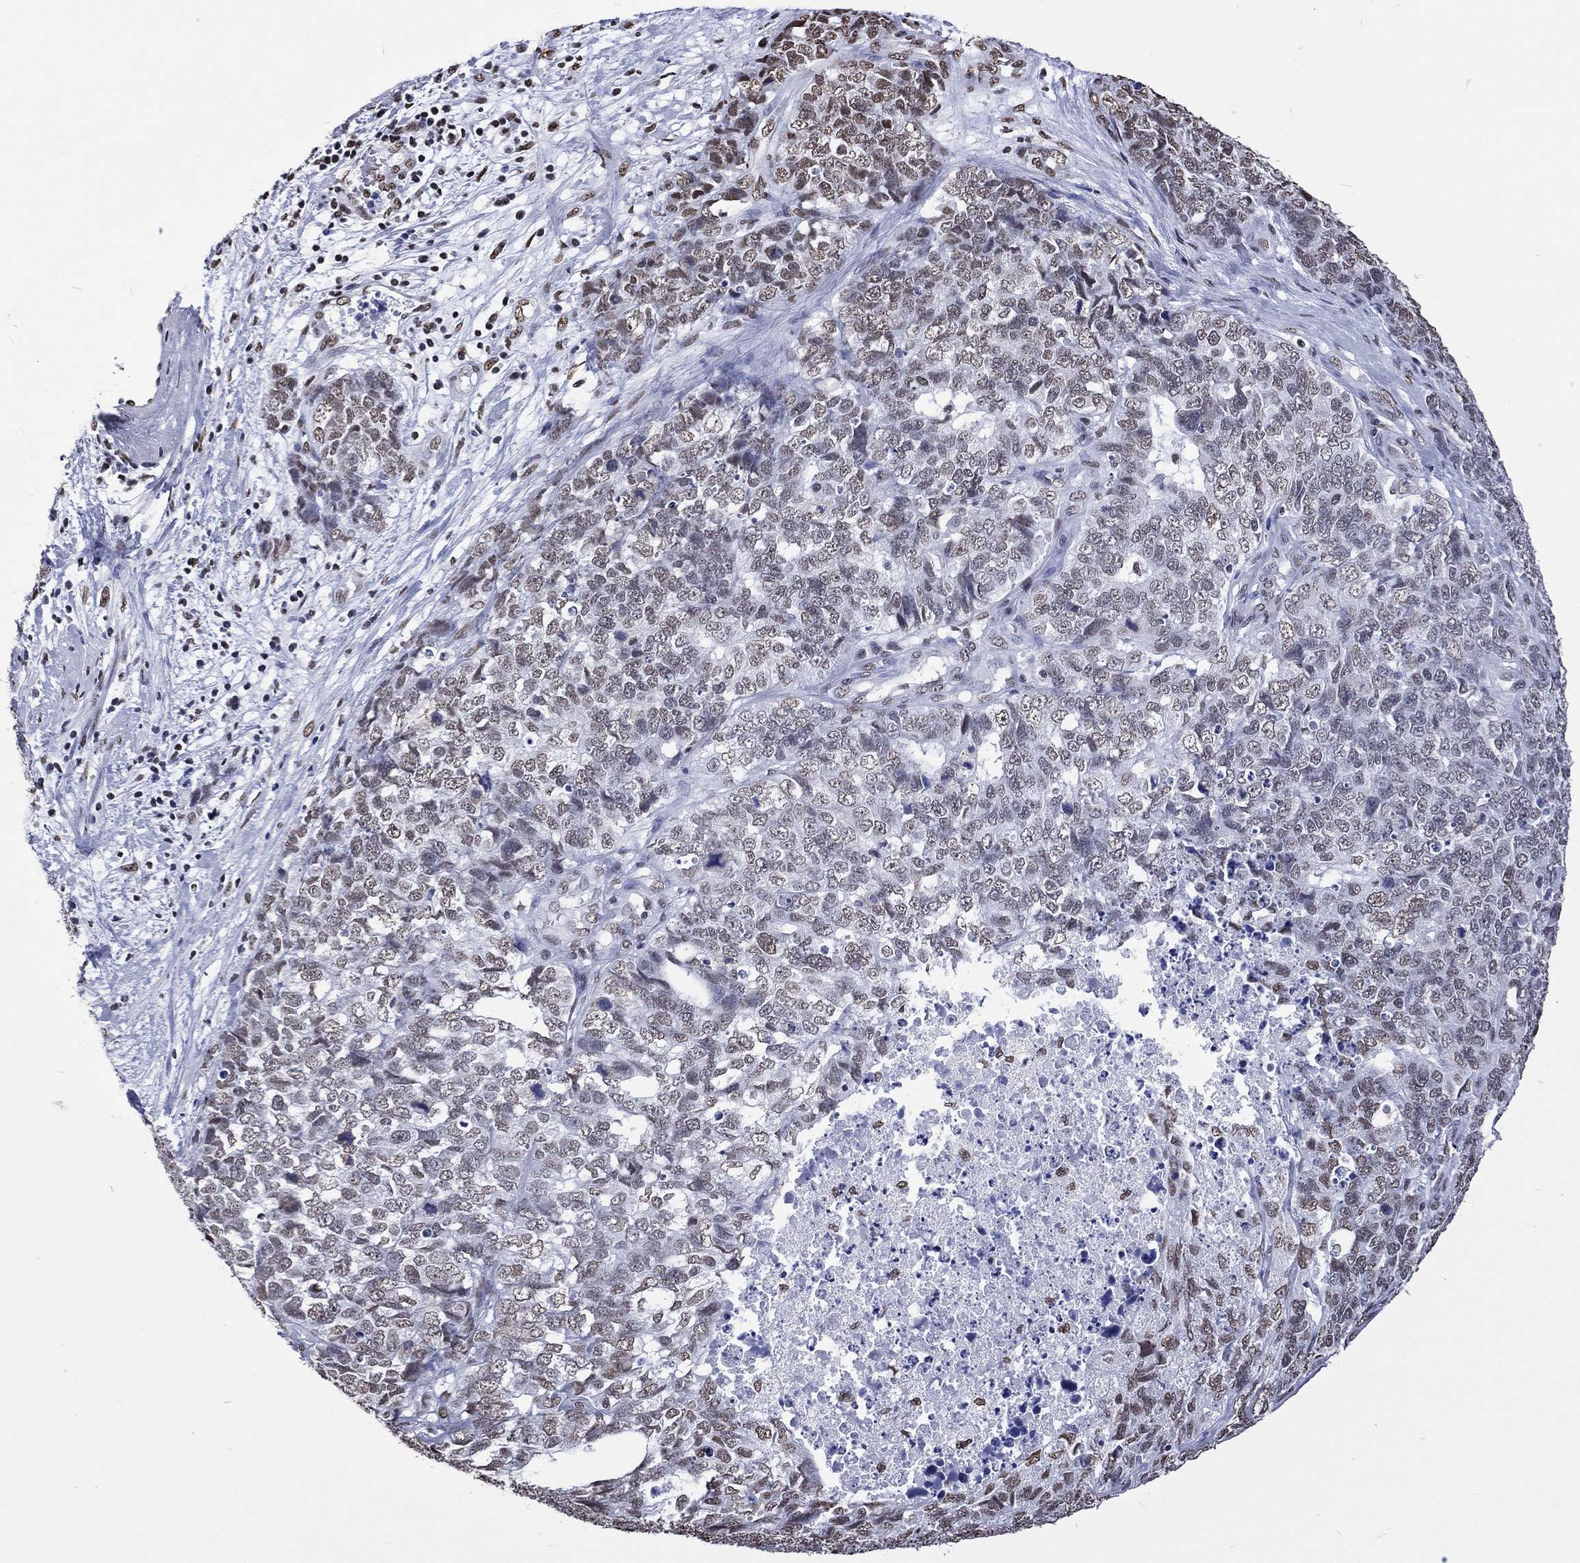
{"staining": {"intensity": "moderate", "quantity": "<25%", "location": "nuclear"}, "tissue": "cervical cancer", "cell_type": "Tumor cells", "image_type": "cancer", "snomed": [{"axis": "morphology", "description": "Squamous cell carcinoma, NOS"}, {"axis": "topography", "description": "Cervix"}], "caption": "This photomicrograph exhibits IHC staining of cervical cancer, with low moderate nuclear staining in about <25% of tumor cells.", "gene": "RETREG2", "patient": {"sex": "female", "age": 63}}